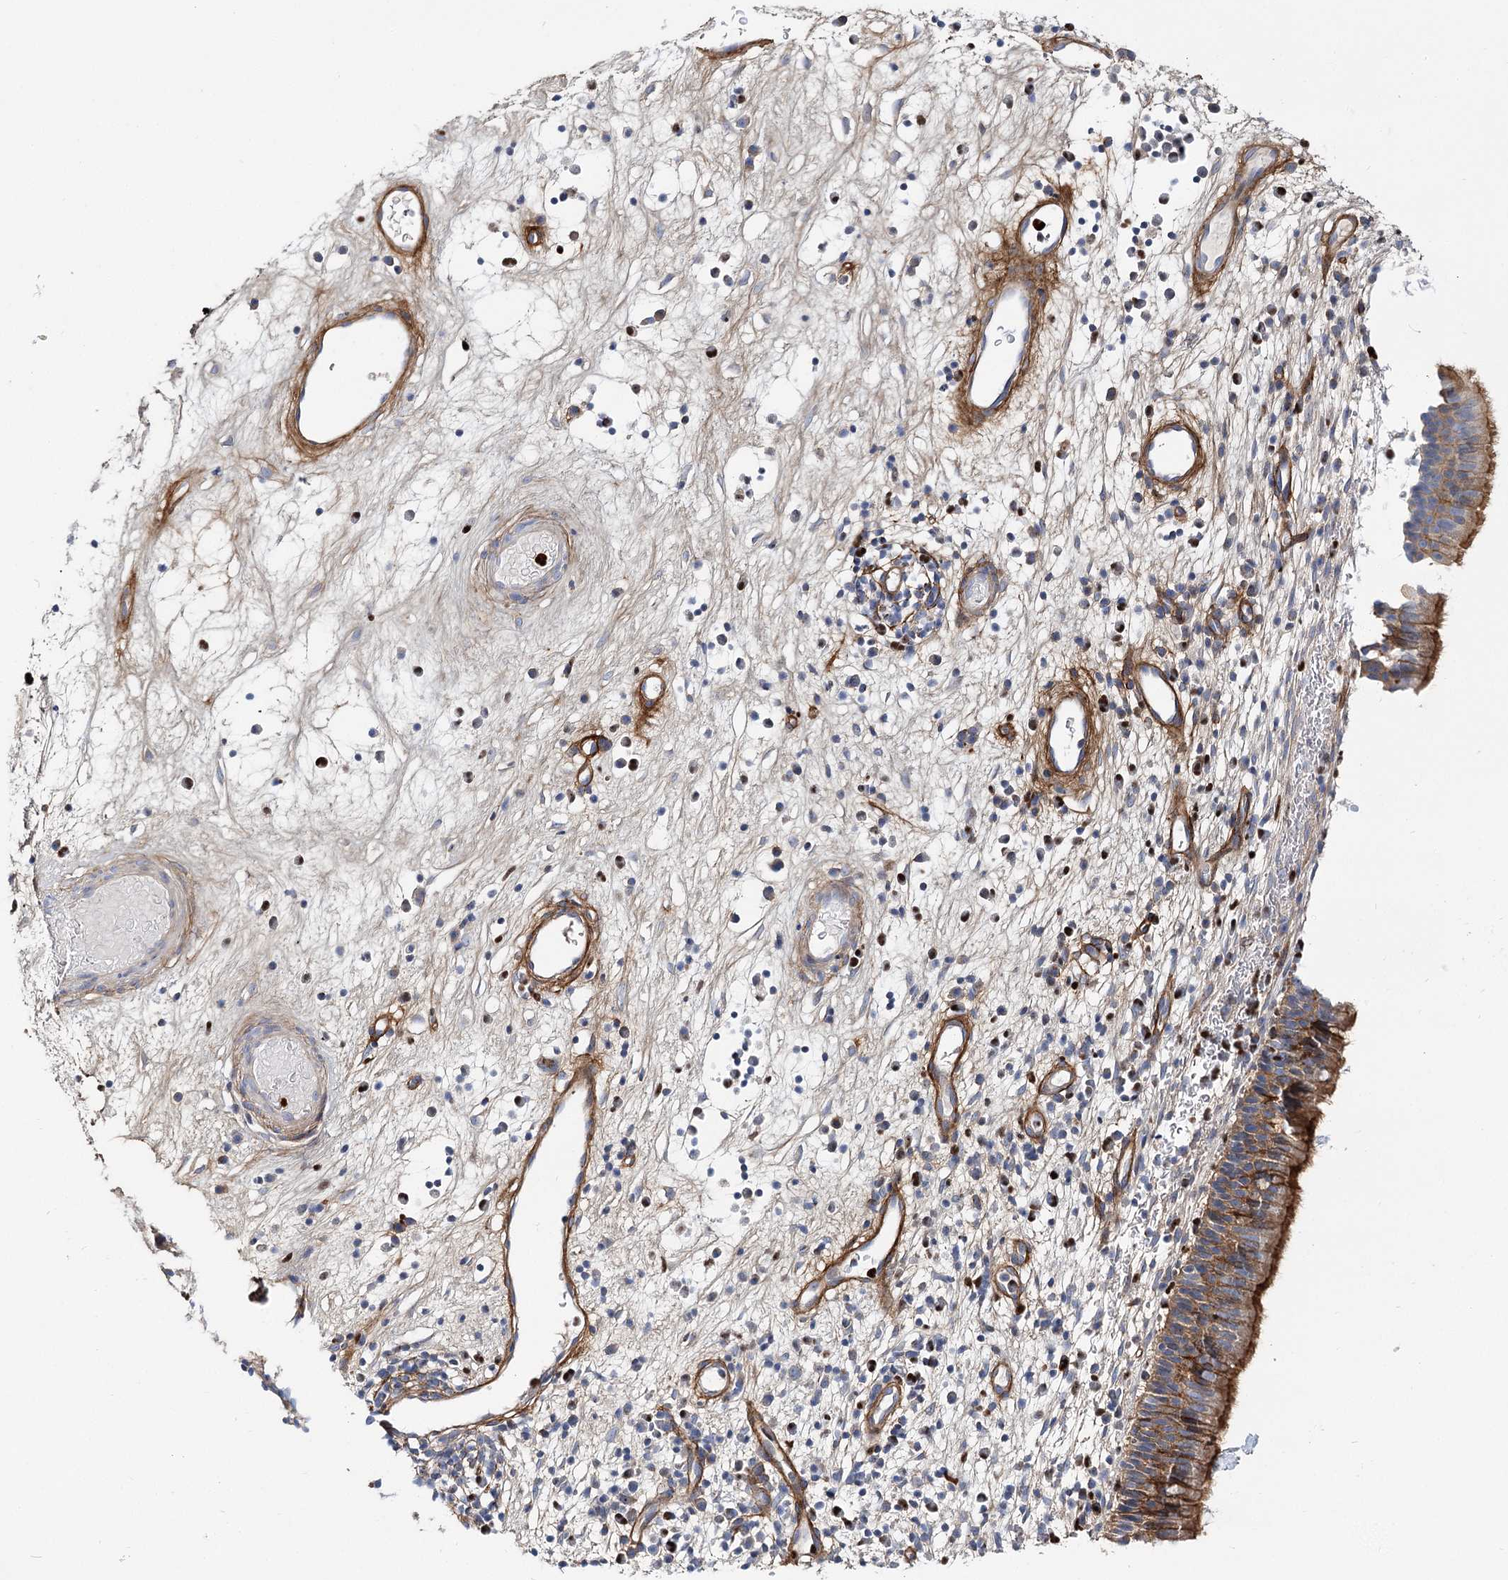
{"staining": {"intensity": "moderate", "quantity": ">75%", "location": "cytoplasmic/membranous"}, "tissue": "nasopharynx", "cell_type": "Respiratory epithelial cells", "image_type": "normal", "snomed": [{"axis": "morphology", "description": "Normal tissue, NOS"}, {"axis": "morphology", "description": "Inflammation, NOS"}, {"axis": "morphology", "description": "Malignant melanoma, Metastatic site"}, {"axis": "topography", "description": "Nasopharynx"}], "caption": "DAB (3,3'-diaminobenzidine) immunohistochemical staining of normal nasopharynx demonstrates moderate cytoplasmic/membranous protein expression in approximately >75% of respiratory epithelial cells. Using DAB (3,3'-diaminobenzidine) (brown) and hematoxylin (blue) stains, captured at high magnification using brightfield microscopy.", "gene": "C11orf52", "patient": {"sex": "male", "age": 70}}